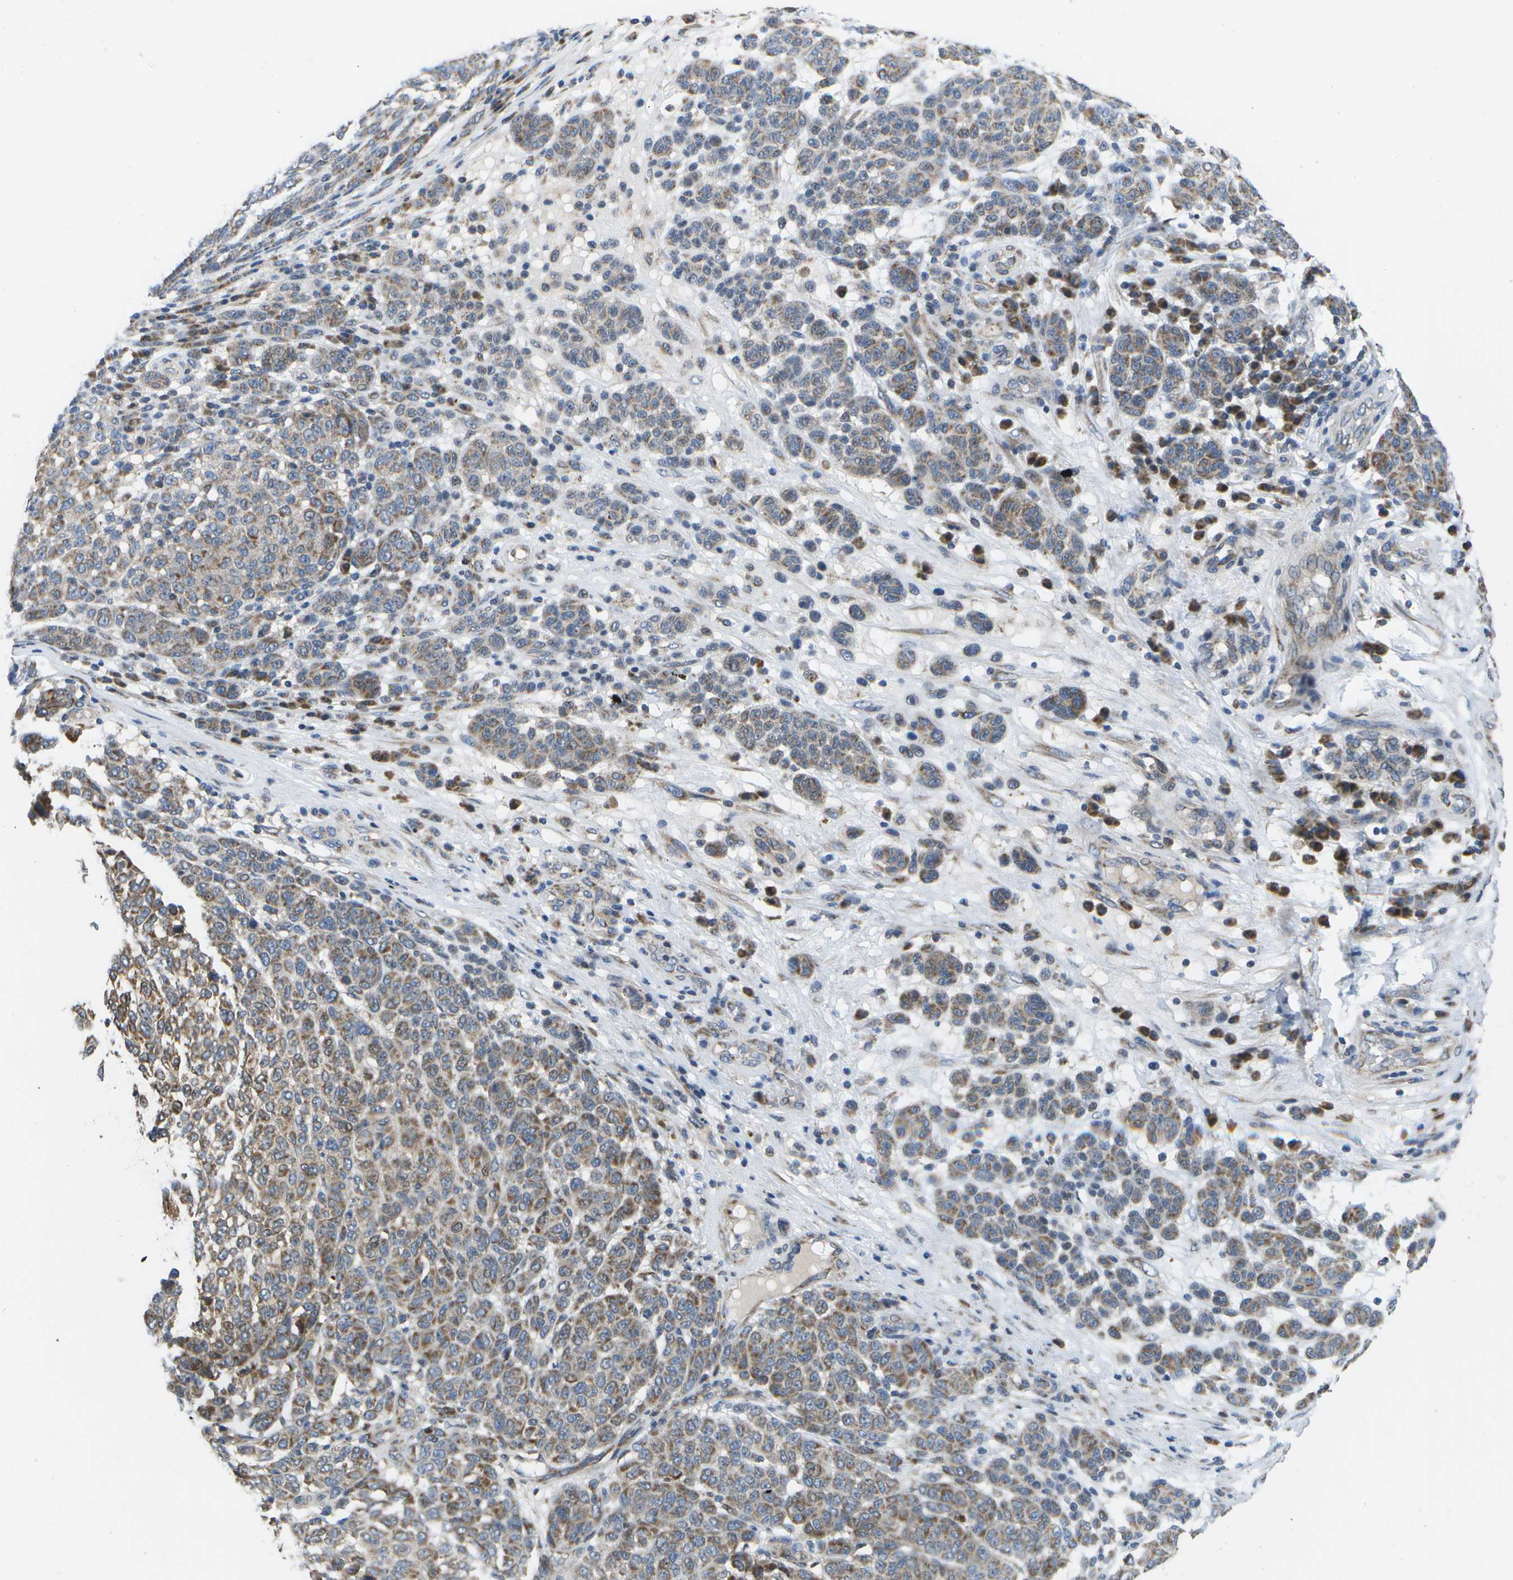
{"staining": {"intensity": "moderate", "quantity": ">75%", "location": "cytoplasmic/membranous"}, "tissue": "melanoma", "cell_type": "Tumor cells", "image_type": "cancer", "snomed": [{"axis": "morphology", "description": "Malignant melanoma, NOS"}, {"axis": "topography", "description": "Skin"}], "caption": "Melanoma stained for a protein exhibits moderate cytoplasmic/membranous positivity in tumor cells.", "gene": "HADHA", "patient": {"sex": "male", "age": 59}}